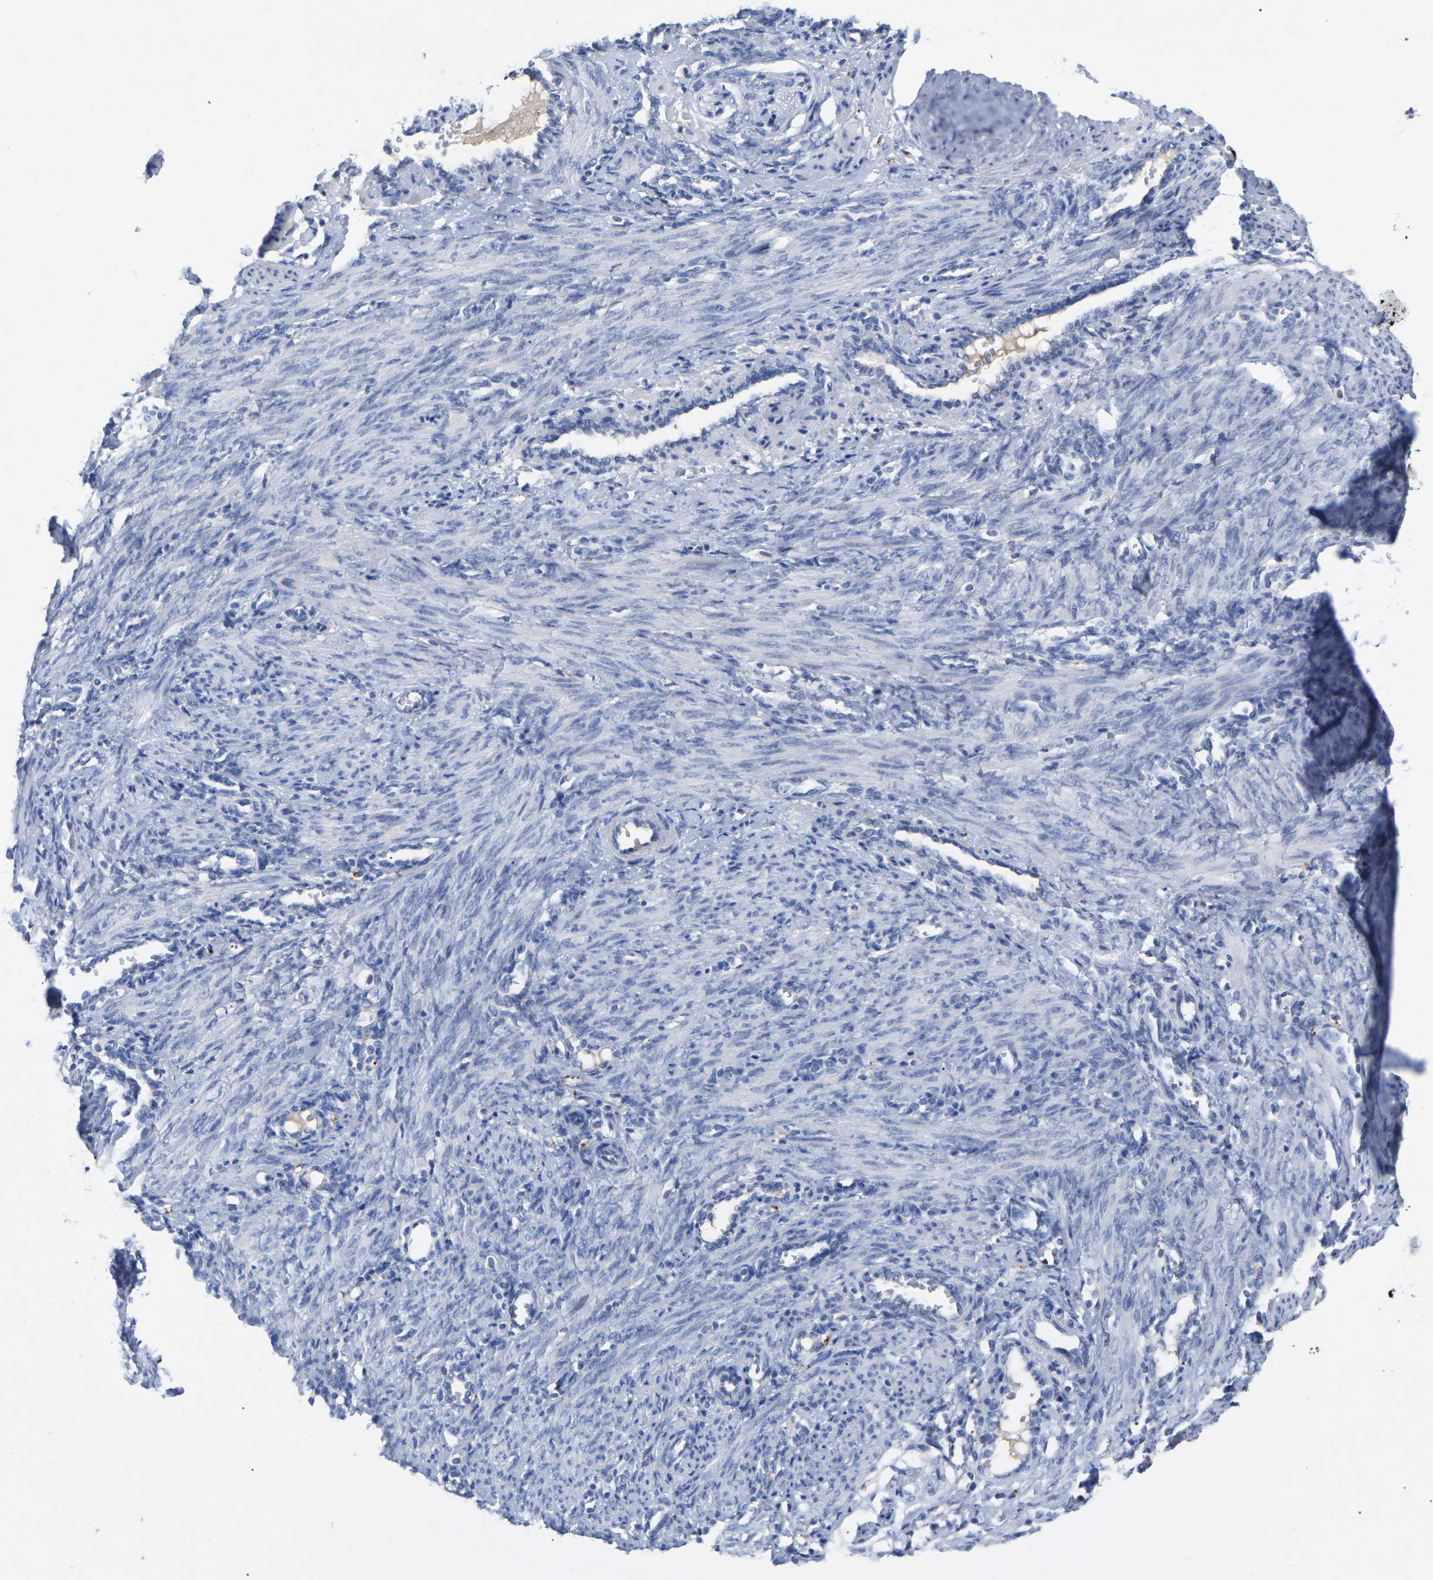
{"staining": {"intensity": "negative", "quantity": "none", "location": "none"}, "tissue": "smooth muscle", "cell_type": "Smooth muscle cells", "image_type": "normal", "snomed": [{"axis": "morphology", "description": "Normal tissue, NOS"}, {"axis": "topography", "description": "Endometrium"}], "caption": "Photomicrograph shows no protein expression in smooth muscle cells of normal smooth muscle.", "gene": "SMPD2", "patient": {"sex": "female", "age": 33}}